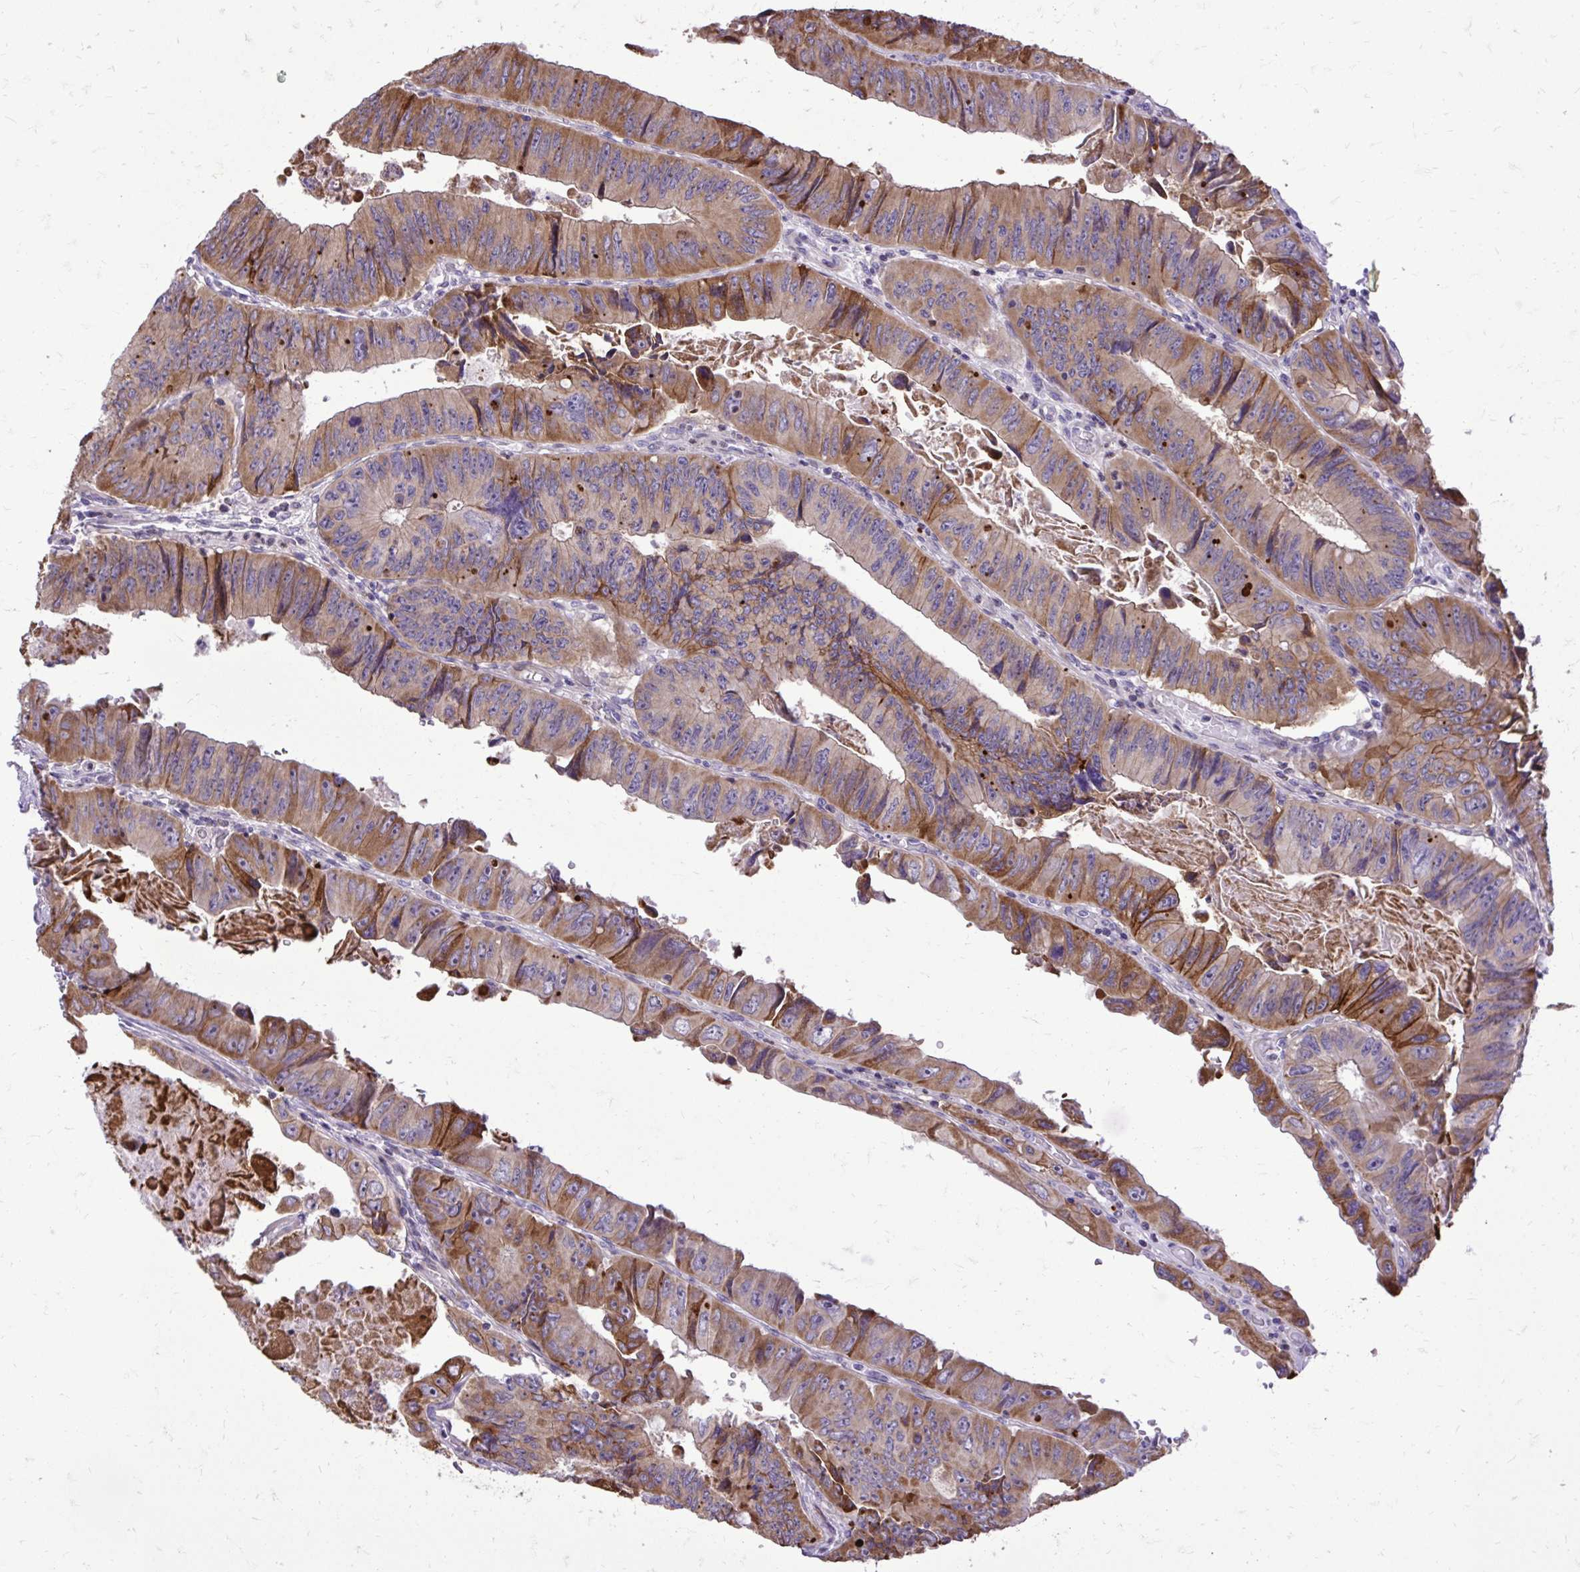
{"staining": {"intensity": "moderate", "quantity": ">75%", "location": "cytoplasmic/membranous"}, "tissue": "colorectal cancer", "cell_type": "Tumor cells", "image_type": "cancer", "snomed": [{"axis": "morphology", "description": "Adenocarcinoma, NOS"}, {"axis": "topography", "description": "Colon"}], "caption": "Brown immunohistochemical staining in human adenocarcinoma (colorectal) displays moderate cytoplasmic/membranous staining in approximately >75% of tumor cells.", "gene": "ABCC3", "patient": {"sex": "female", "age": 84}}